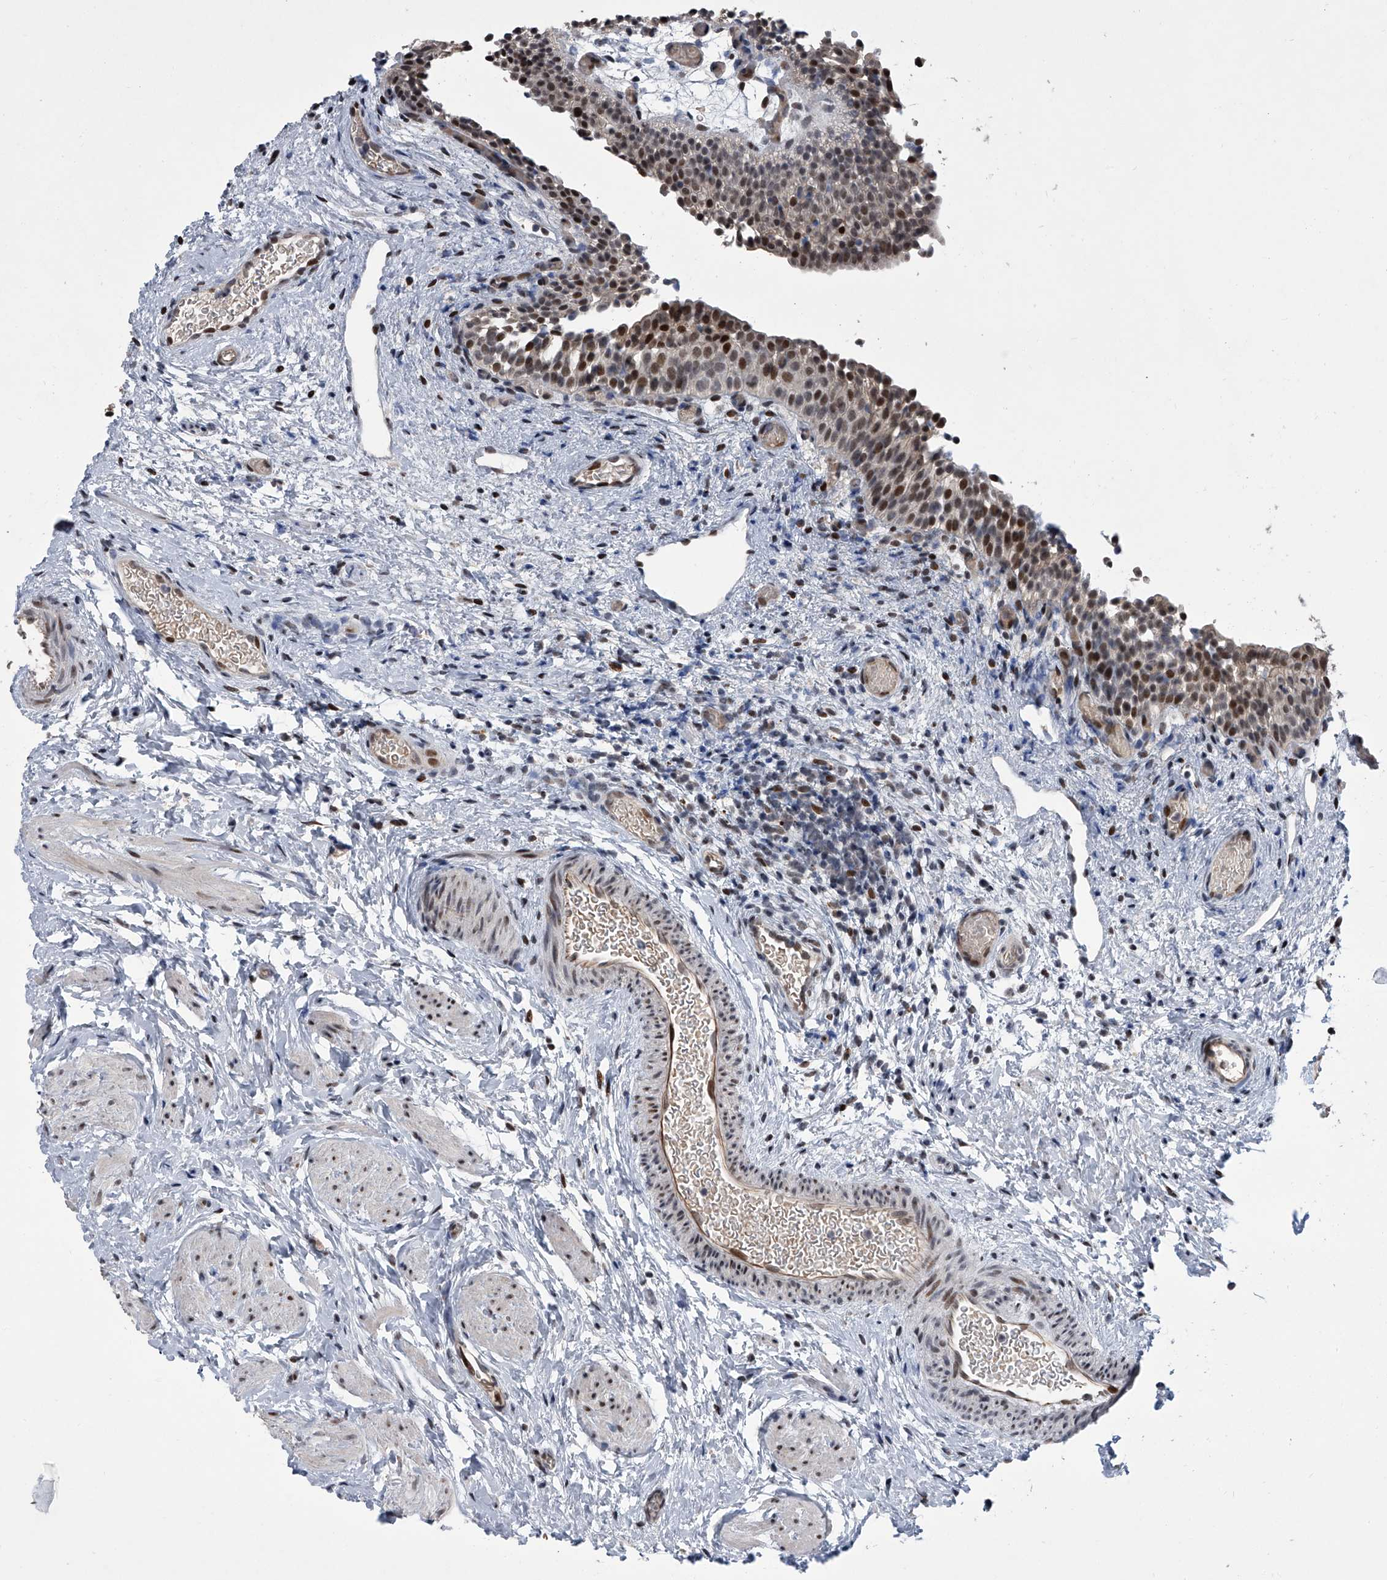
{"staining": {"intensity": "moderate", "quantity": ">75%", "location": "nuclear"}, "tissue": "urinary bladder", "cell_type": "Urothelial cells", "image_type": "normal", "snomed": [{"axis": "morphology", "description": "Normal tissue, NOS"}, {"axis": "topography", "description": "Urinary bladder"}], "caption": "A high-resolution image shows IHC staining of benign urinary bladder, which shows moderate nuclear staining in about >75% of urothelial cells.", "gene": "ZNF426", "patient": {"sex": "male", "age": 1}}